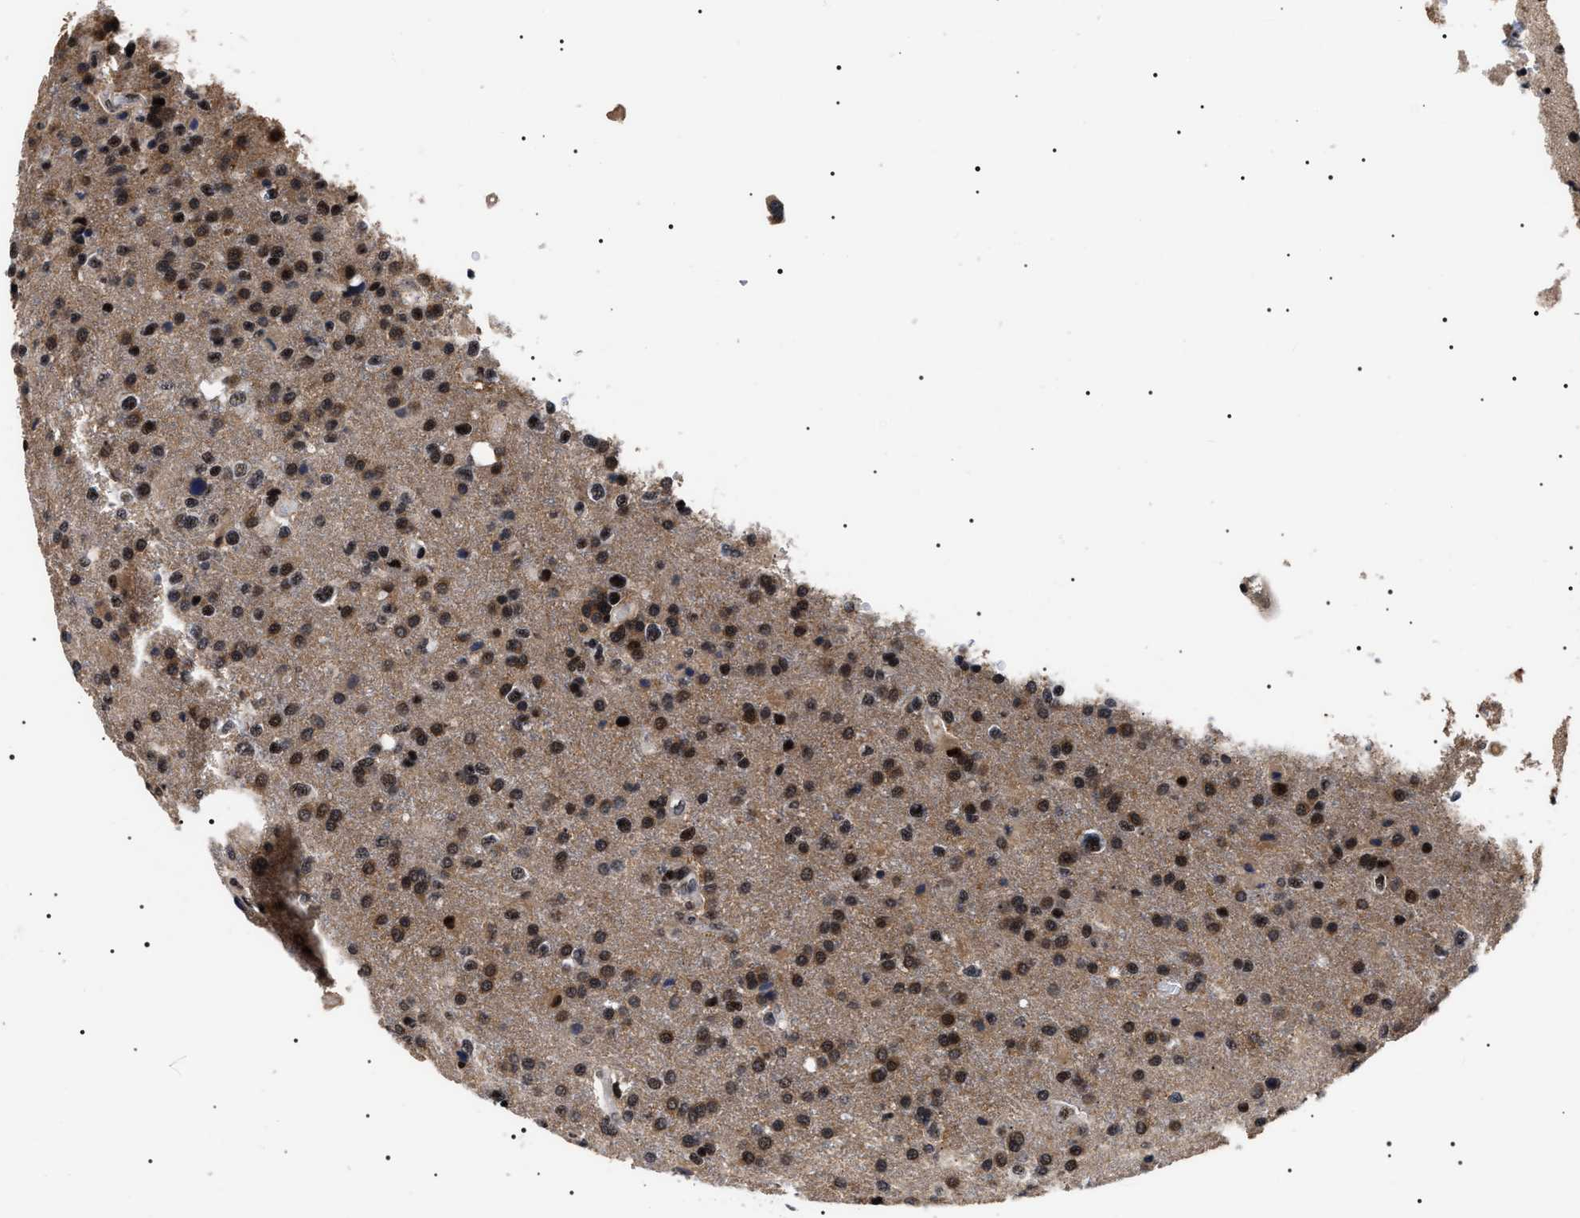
{"staining": {"intensity": "strong", "quantity": ">75%", "location": "cytoplasmic/membranous,nuclear"}, "tissue": "glioma", "cell_type": "Tumor cells", "image_type": "cancer", "snomed": [{"axis": "morphology", "description": "Glioma, malignant, High grade"}, {"axis": "topography", "description": "Brain"}], "caption": "About >75% of tumor cells in human high-grade glioma (malignant) reveal strong cytoplasmic/membranous and nuclear protein staining as visualized by brown immunohistochemical staining.", "gene": "CAAP1", "patient": {"sex": "male", "age": 72}}